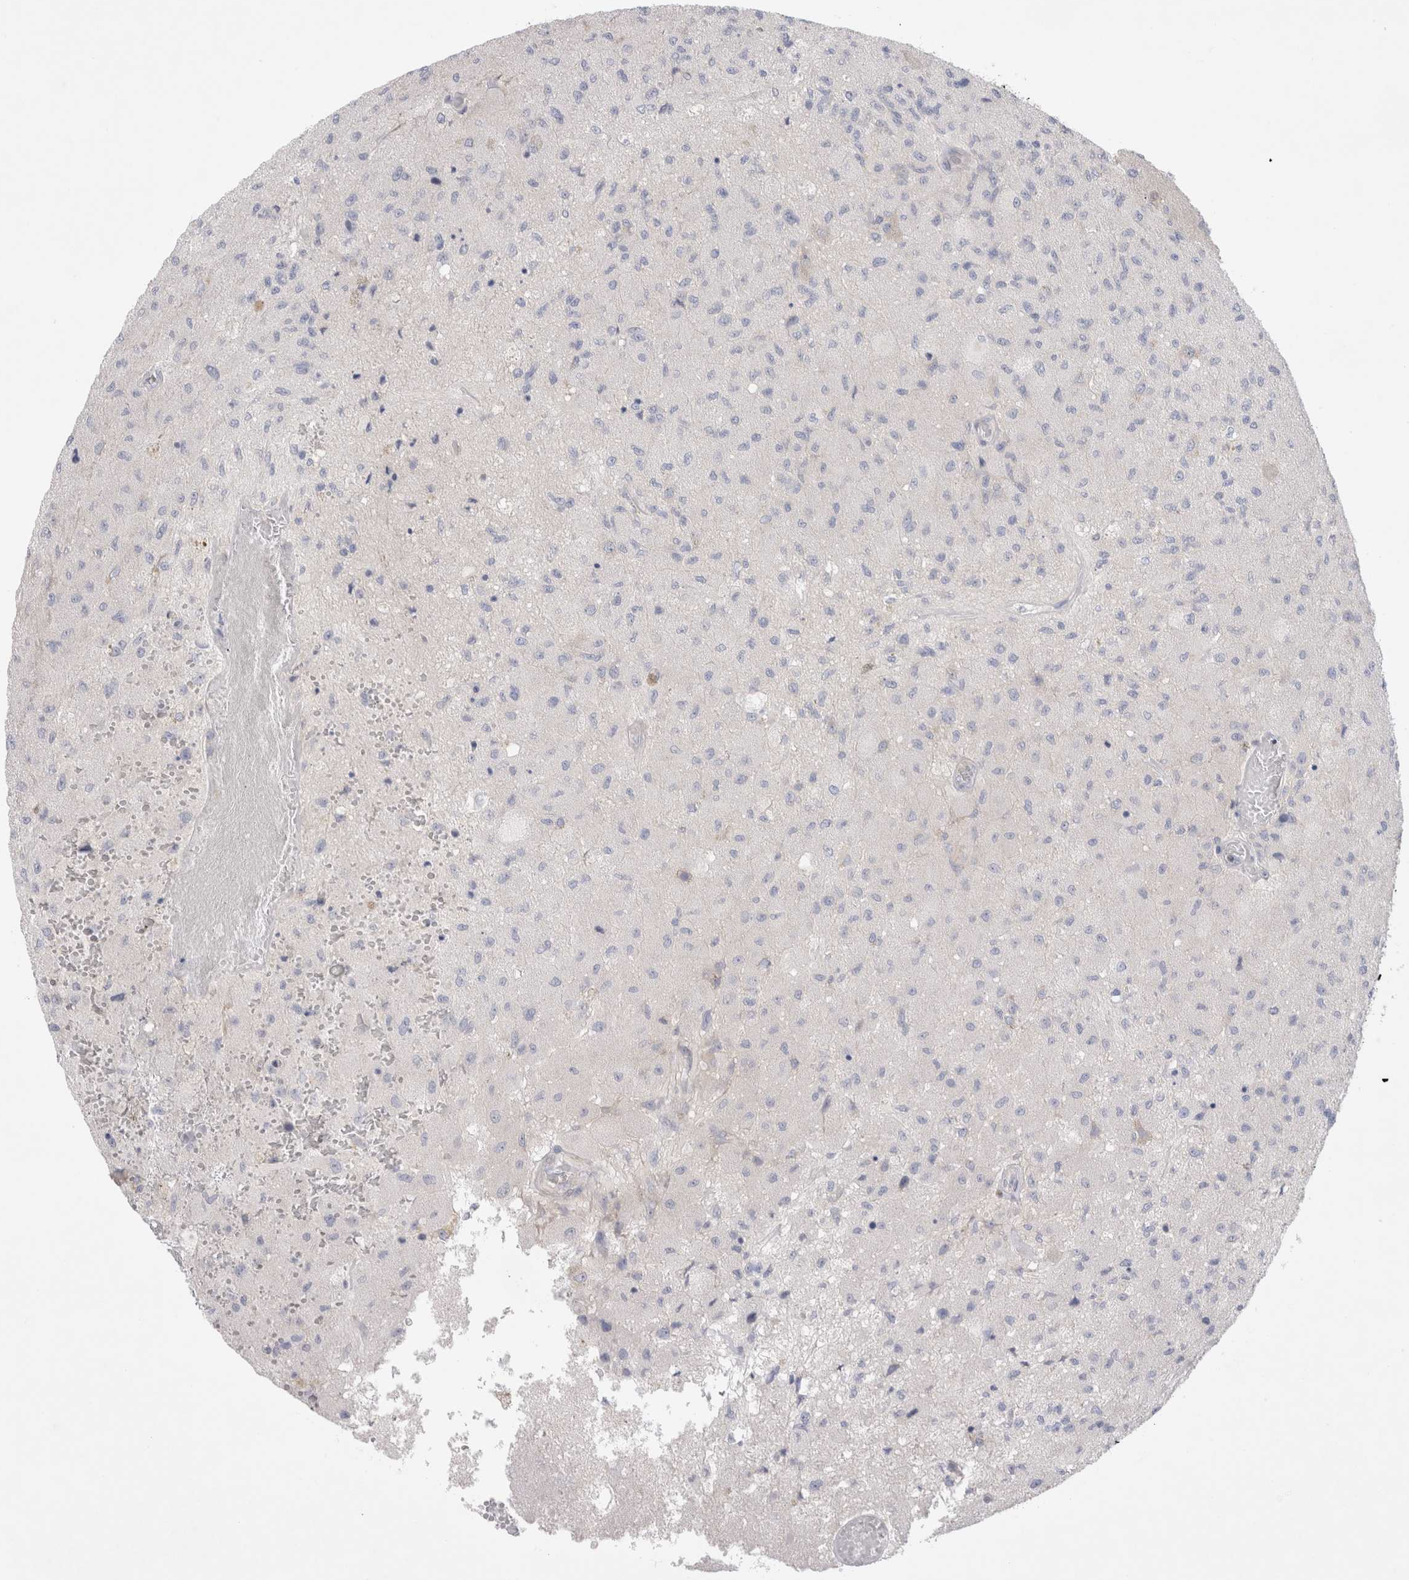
{"staining": {"intensity": "negative", "quantity": "none", "location": "none"}, "tissue": "glioma", "cell_type": "Tumor cells", "image_type": "cancer", "snomed": [{"axis": "morphology", "description": "Normal tissue, NOS"}, {"axis": "morphology", "description": "Glioma, malignant, High grade"}, {"axis": "topography", "description": "Cerebral cortex"}], "caption": "Micrograph shows no protein staining in tumor cells of glioma tissue.", "gene": "RBM12B", "patient": {"sex": "male", "age": 77}}